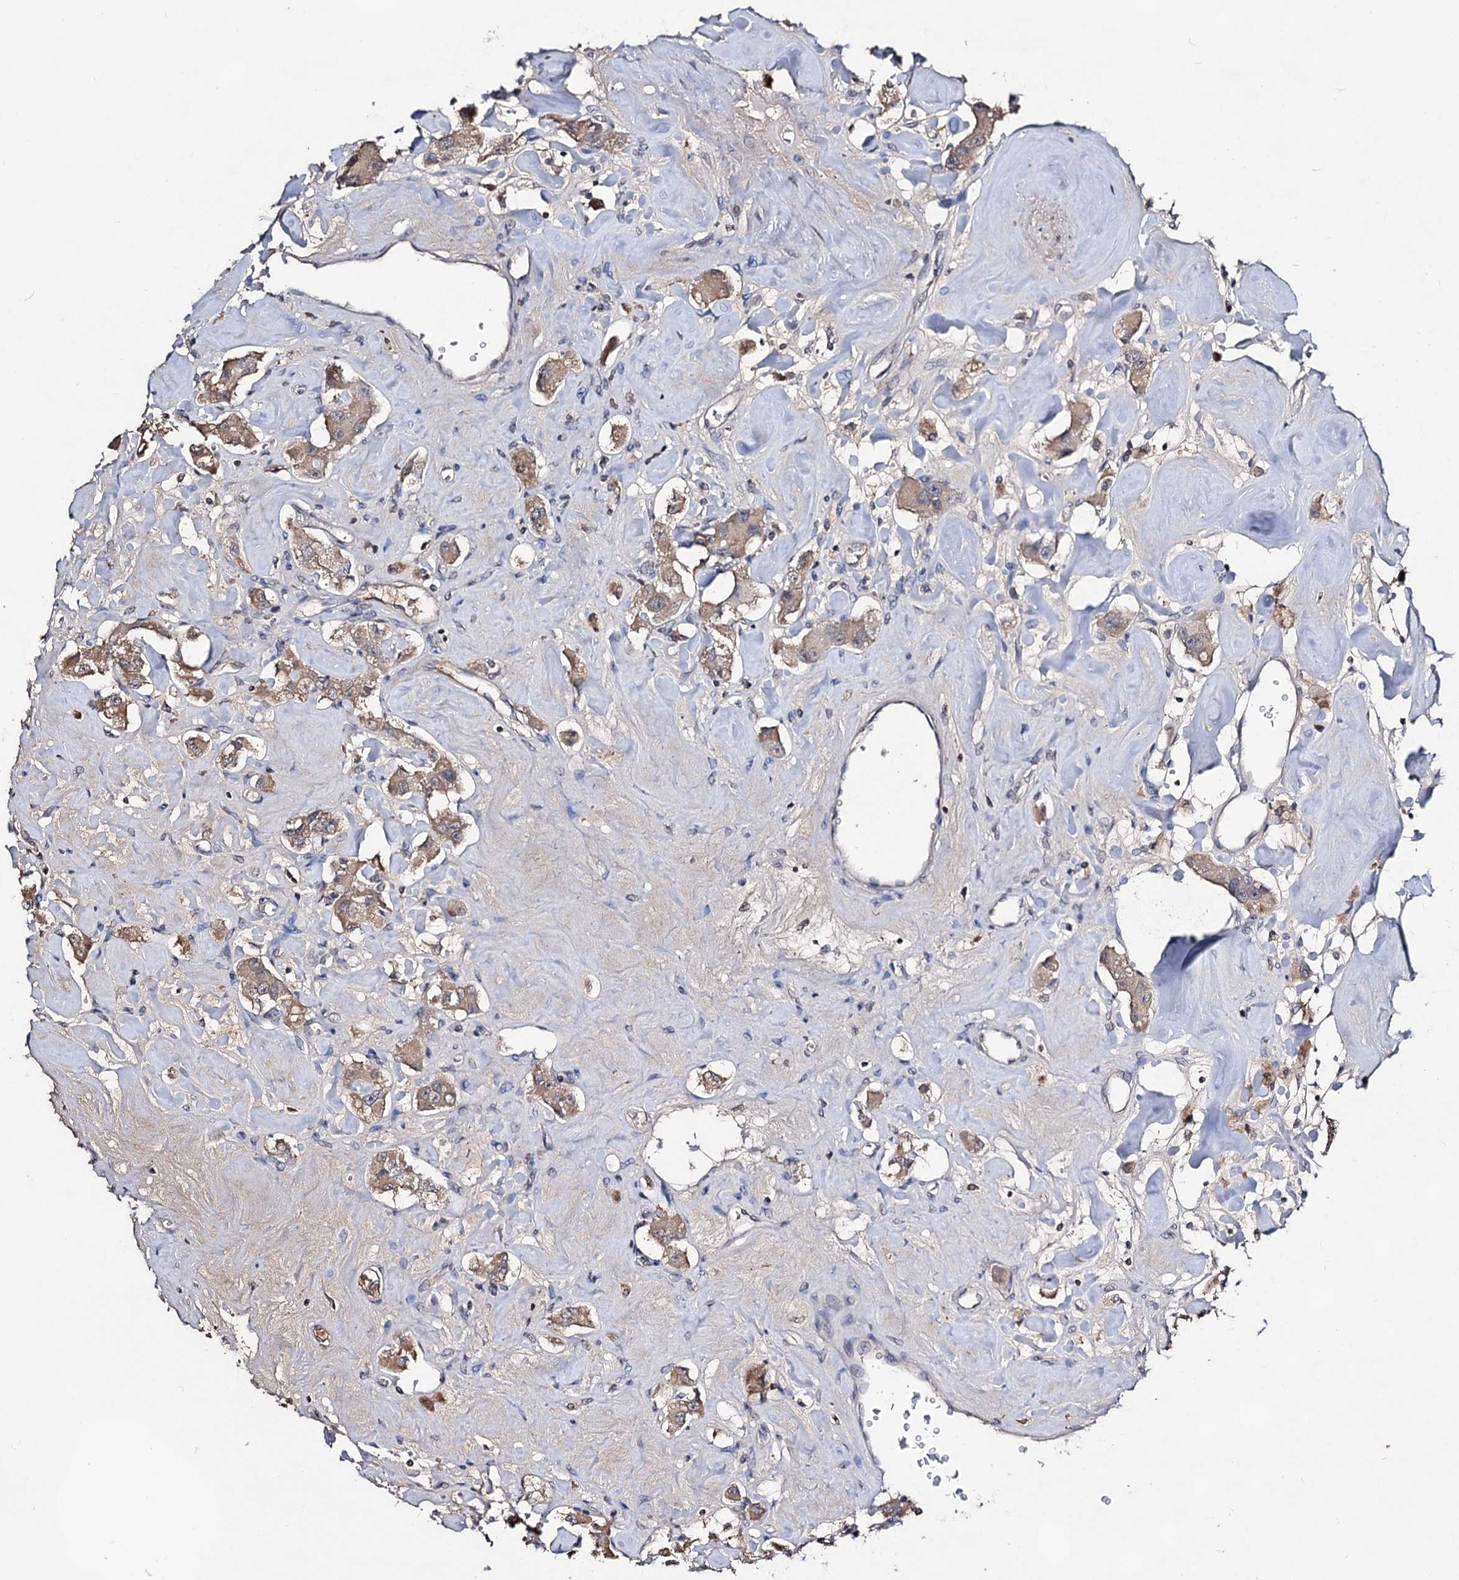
{"staining": {"intensity": "moderate", "quantity": "<25%", "location": "cytoplasmic/membranous"}, "tissue": "carcinoid", "cell_type": "Tumor cells", "image_type": "cancer", "snomed": [{"axis": "morphology", "description": "Carcinoid, malignant, NOS"}, {"axis": "topography", "description": "Pancreas"}], "caption": "Carcinoid stained with a protein marker exhibits moderate staining in tumor cells.", "gene": "PLIN1", "patient": {"sex": "male", "age": 41}}